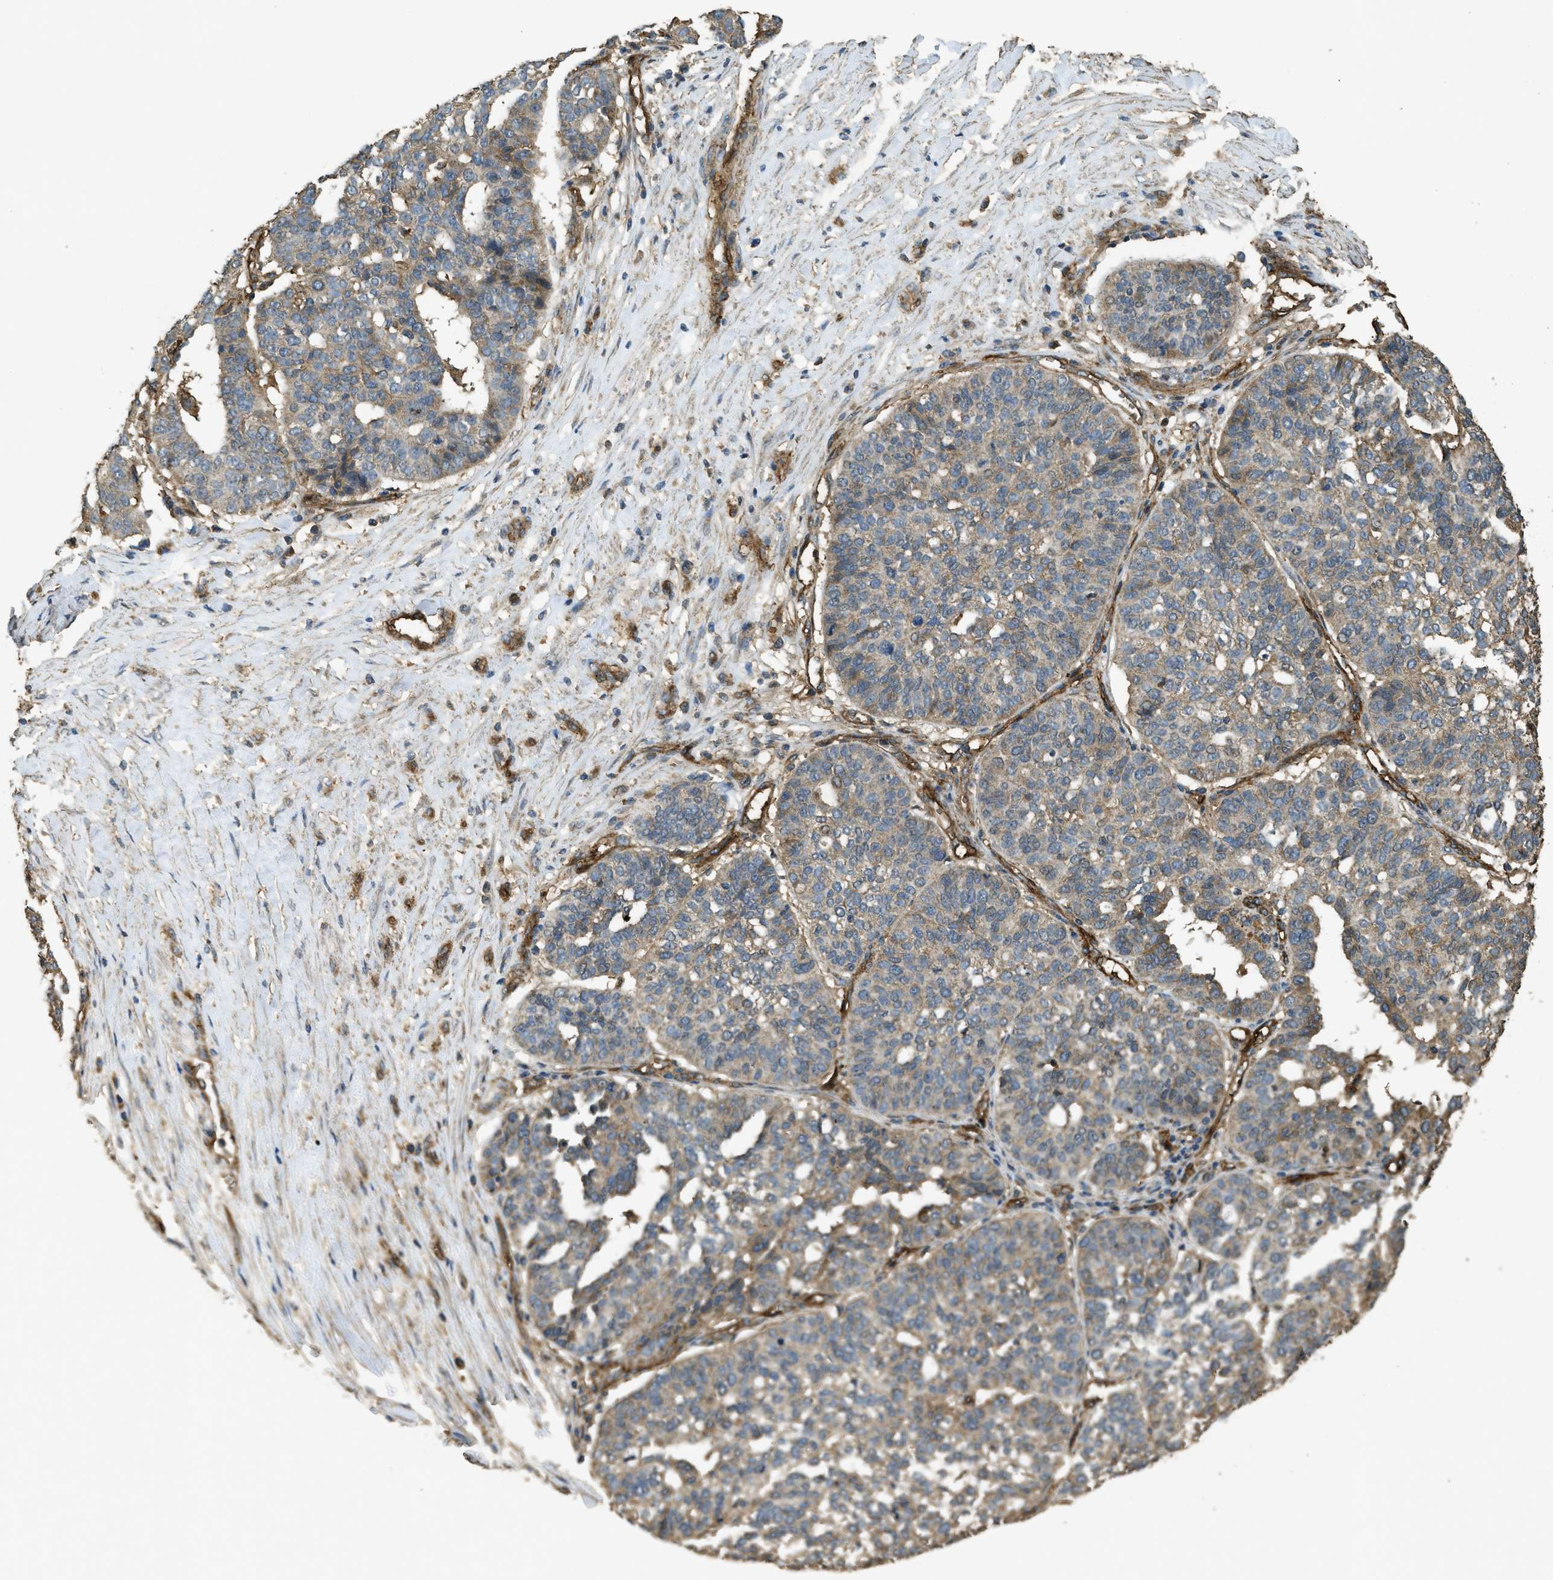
{"staining": {"intensity": "weak", "quantity": "<25%", "location": "cytoplasmic/membranous"}, "tissue": "ovarian cancer", "cell_type": "Tumor cells", "image_type": "cancer", "snomed": [{"axis": "morphology", "description": "Cystadenocarcinoma, serous, NOS"}, {"axis": "topography", "description": "Ovary"}], "caption": "Immunohistochemical staining of ovarian cancer (serous cystadenocarcinoma) shows no significant expression in tumor cells.", "gene": "CD276", "patient": {"sex": "female", "age": 59}}